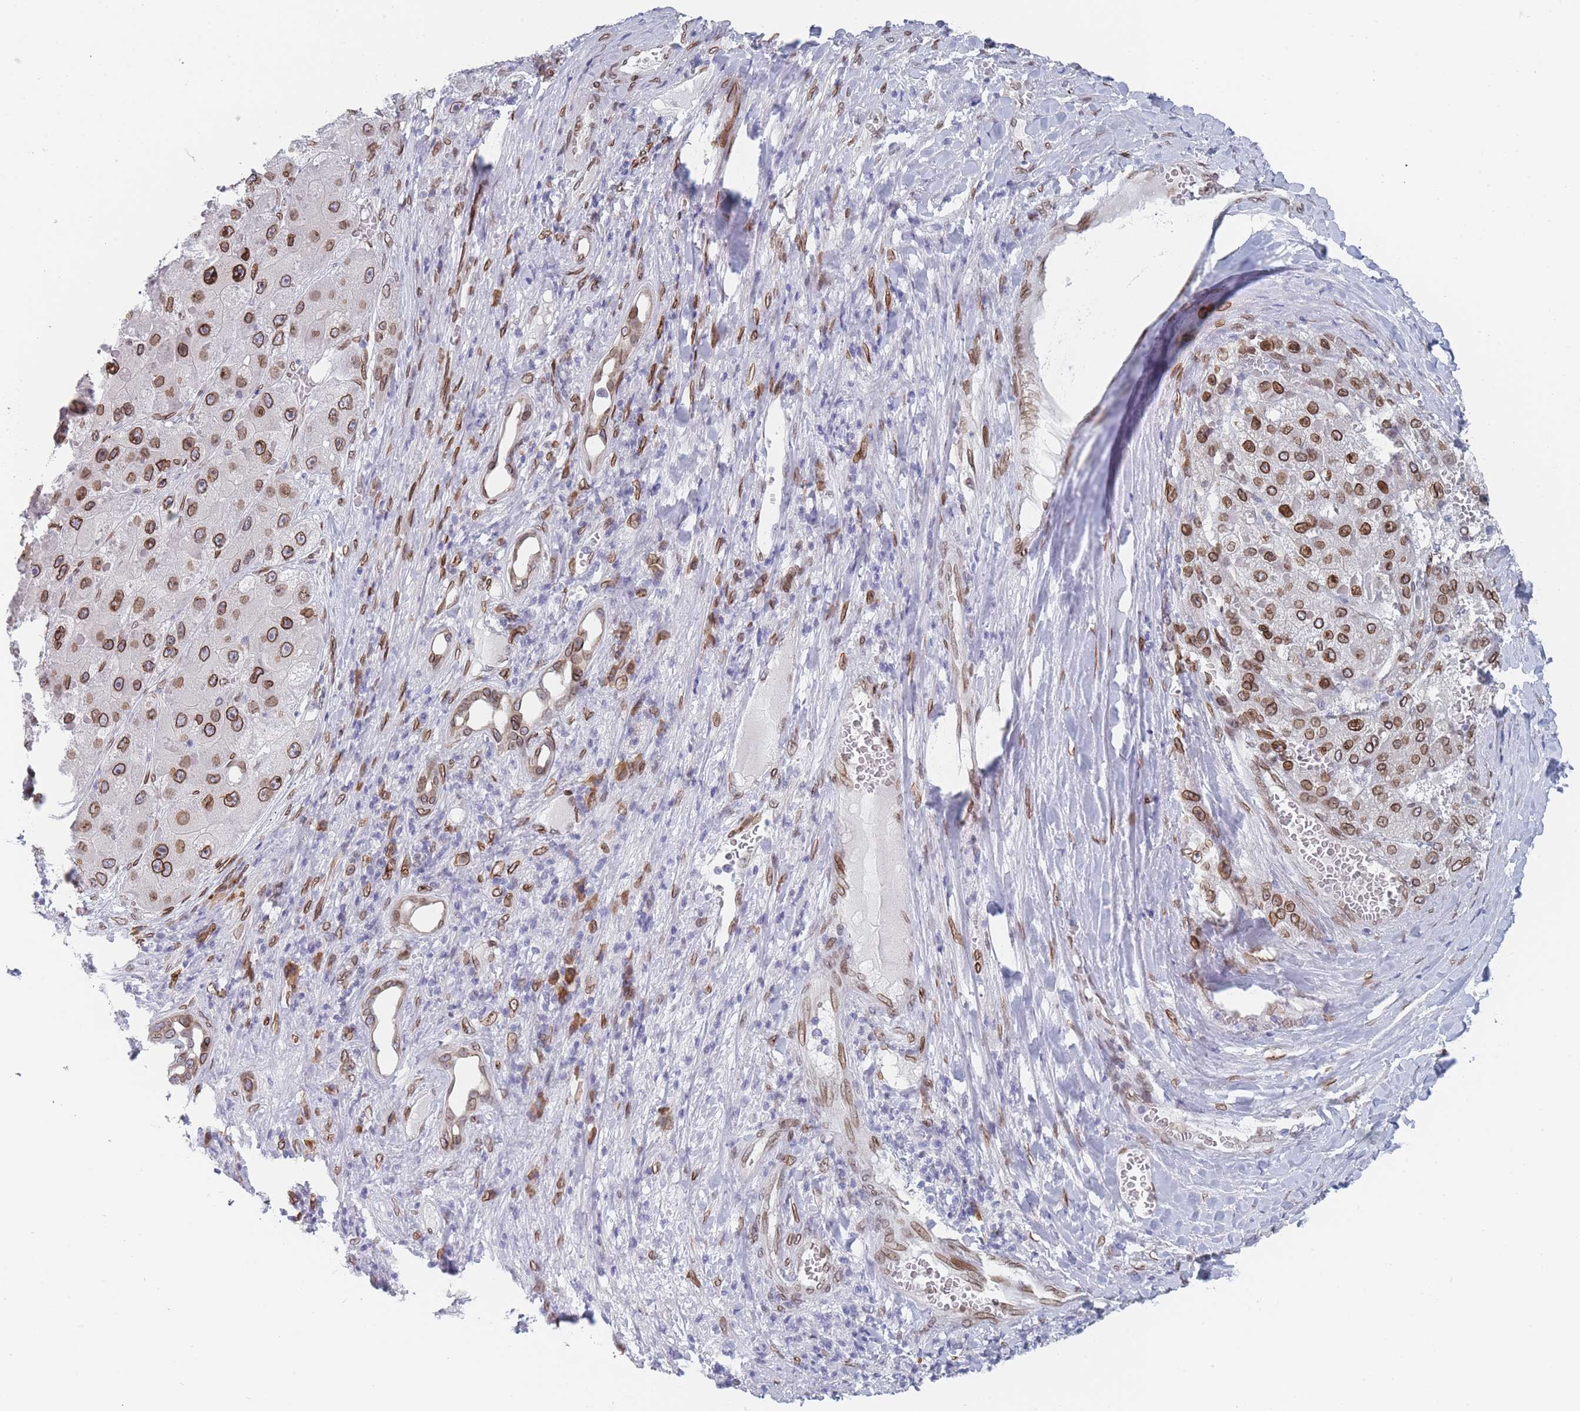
{"staining": {"intensity": "strong", "quantity": ">75%", "location": "cytoplasmic/membranous,nuclear"}, "tissue": "liver cancer", "cell_type": "Tumor cells", "image_type": "cancer", "snomed": [{"axis": "morphology", "description": "Carcinoma, Hepatocellular, NOS"}, {"axis": "topography", "description": "Liver"}], "caption": "Hepatocellular carcinoma (liver) was stained to show a protein in brown. There is high levels of strong cytoplasmic/membranous and nuclear staining in approximately >75% of tumor cells. (IHC, brightfield microscopy, high magnification).", "gene": "ZBTB1", "patient": {"sex": "female", "age": 73}}